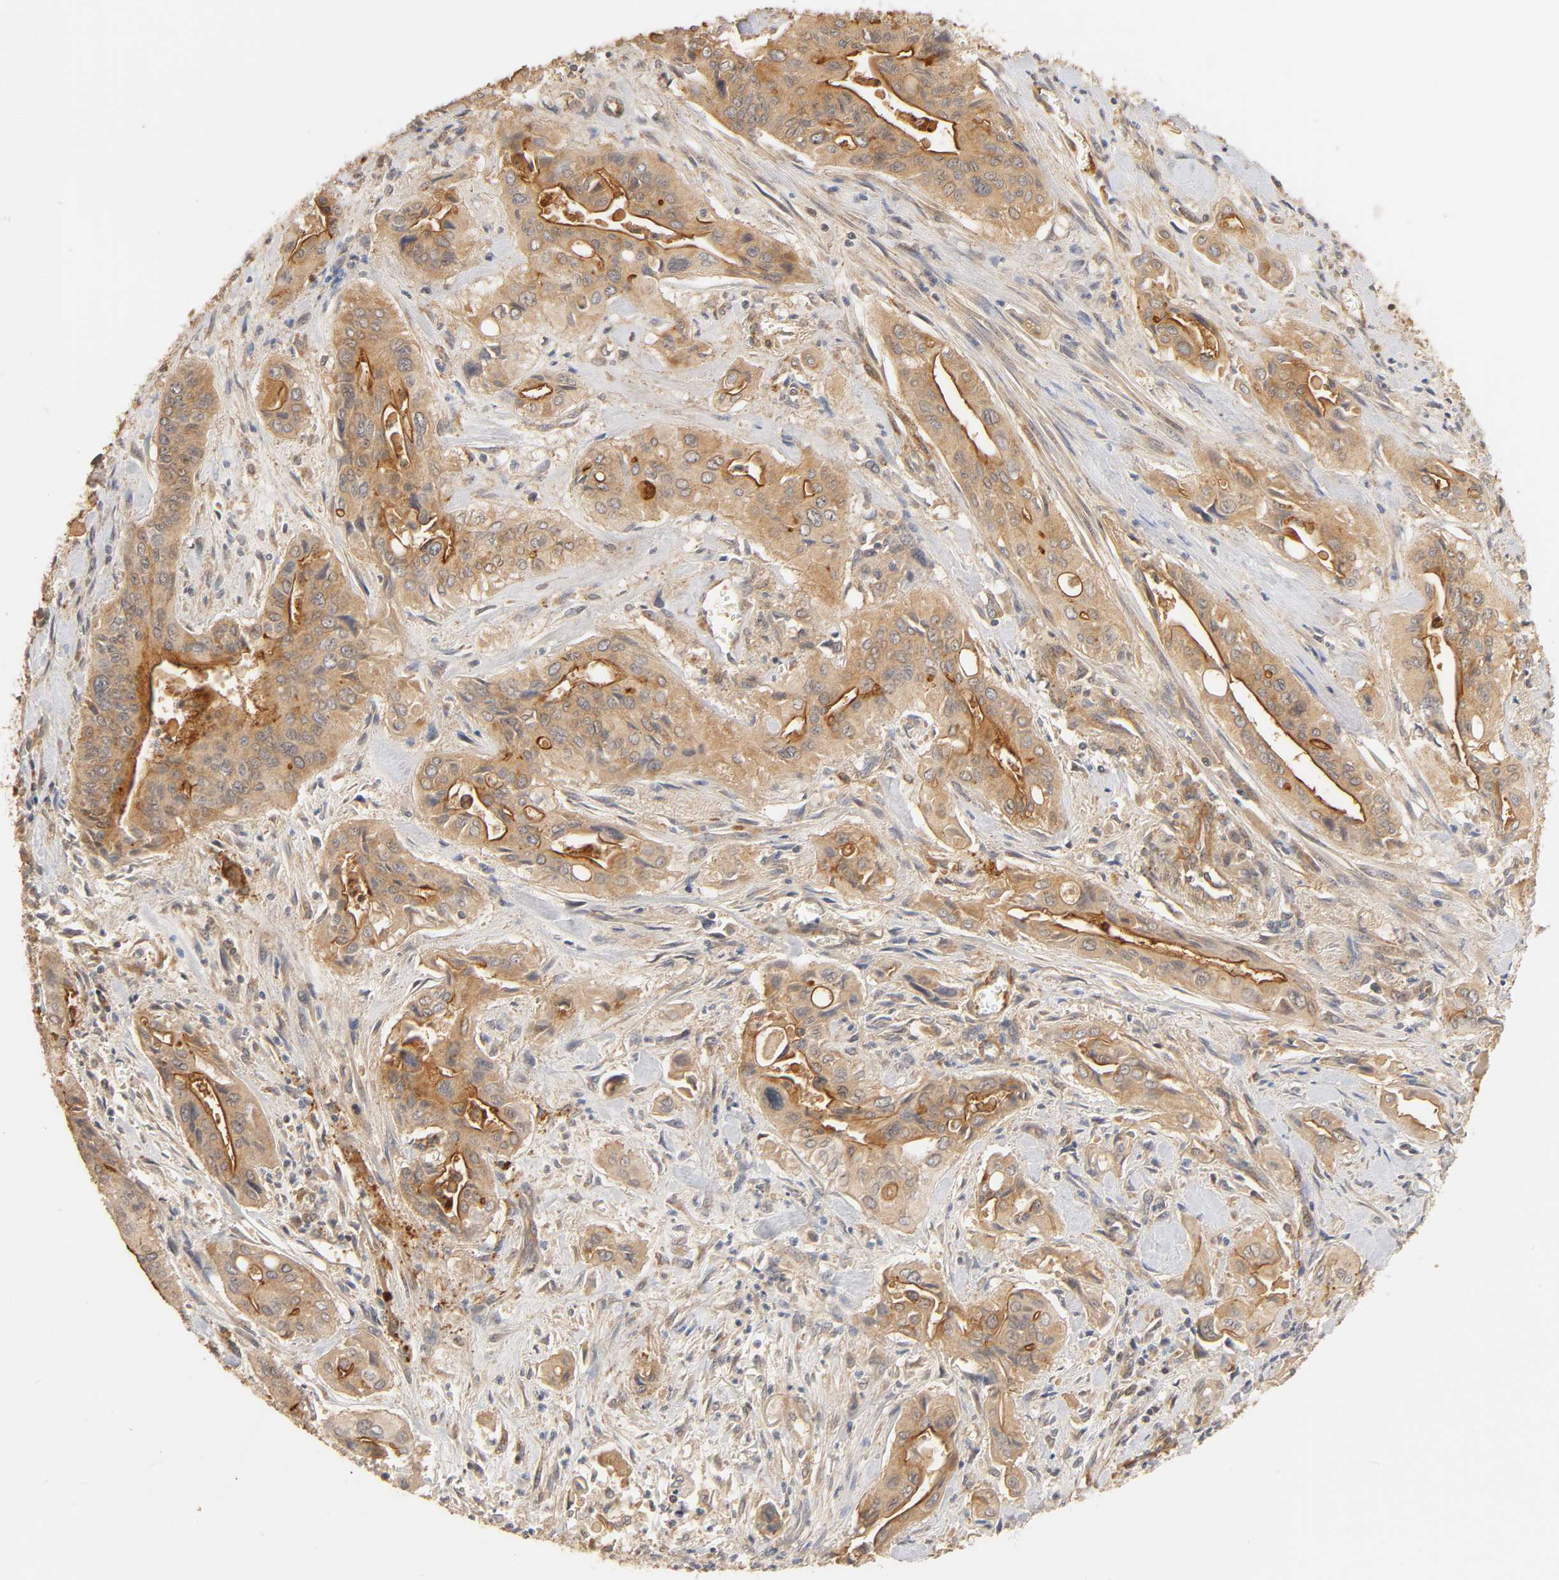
{"staining": {"intensity": "strong", "quantity": ">75%", "location": "cytoplasmic/membranous"}, "tissue": "pancreatic cancer", "cell_type": "Tumor cells", "image_type": "cancer", "snomed": [{"axis": "morphology", "description": "Adenocarcinoma, NOS"}, {"axis": "topography", "description": "Pancreas"}], "caption": "High-magnification brightfield microscopy of pancreatic cancer (adenocarcinoma) stained with DAB (3,3'-diaminobenzidine) (brown) and counterstained with hematoxylin (blue). tumor cells exhibit strong cytoplasmic/membranous staining is seen in approximately>75% of cells. (DAB (3,3'-diaminobenzidine) IHC, brown staining for protein, blue staining for nuclei).", "gene": "EPS8", "patient": {"sex": "male", "age": 77}}